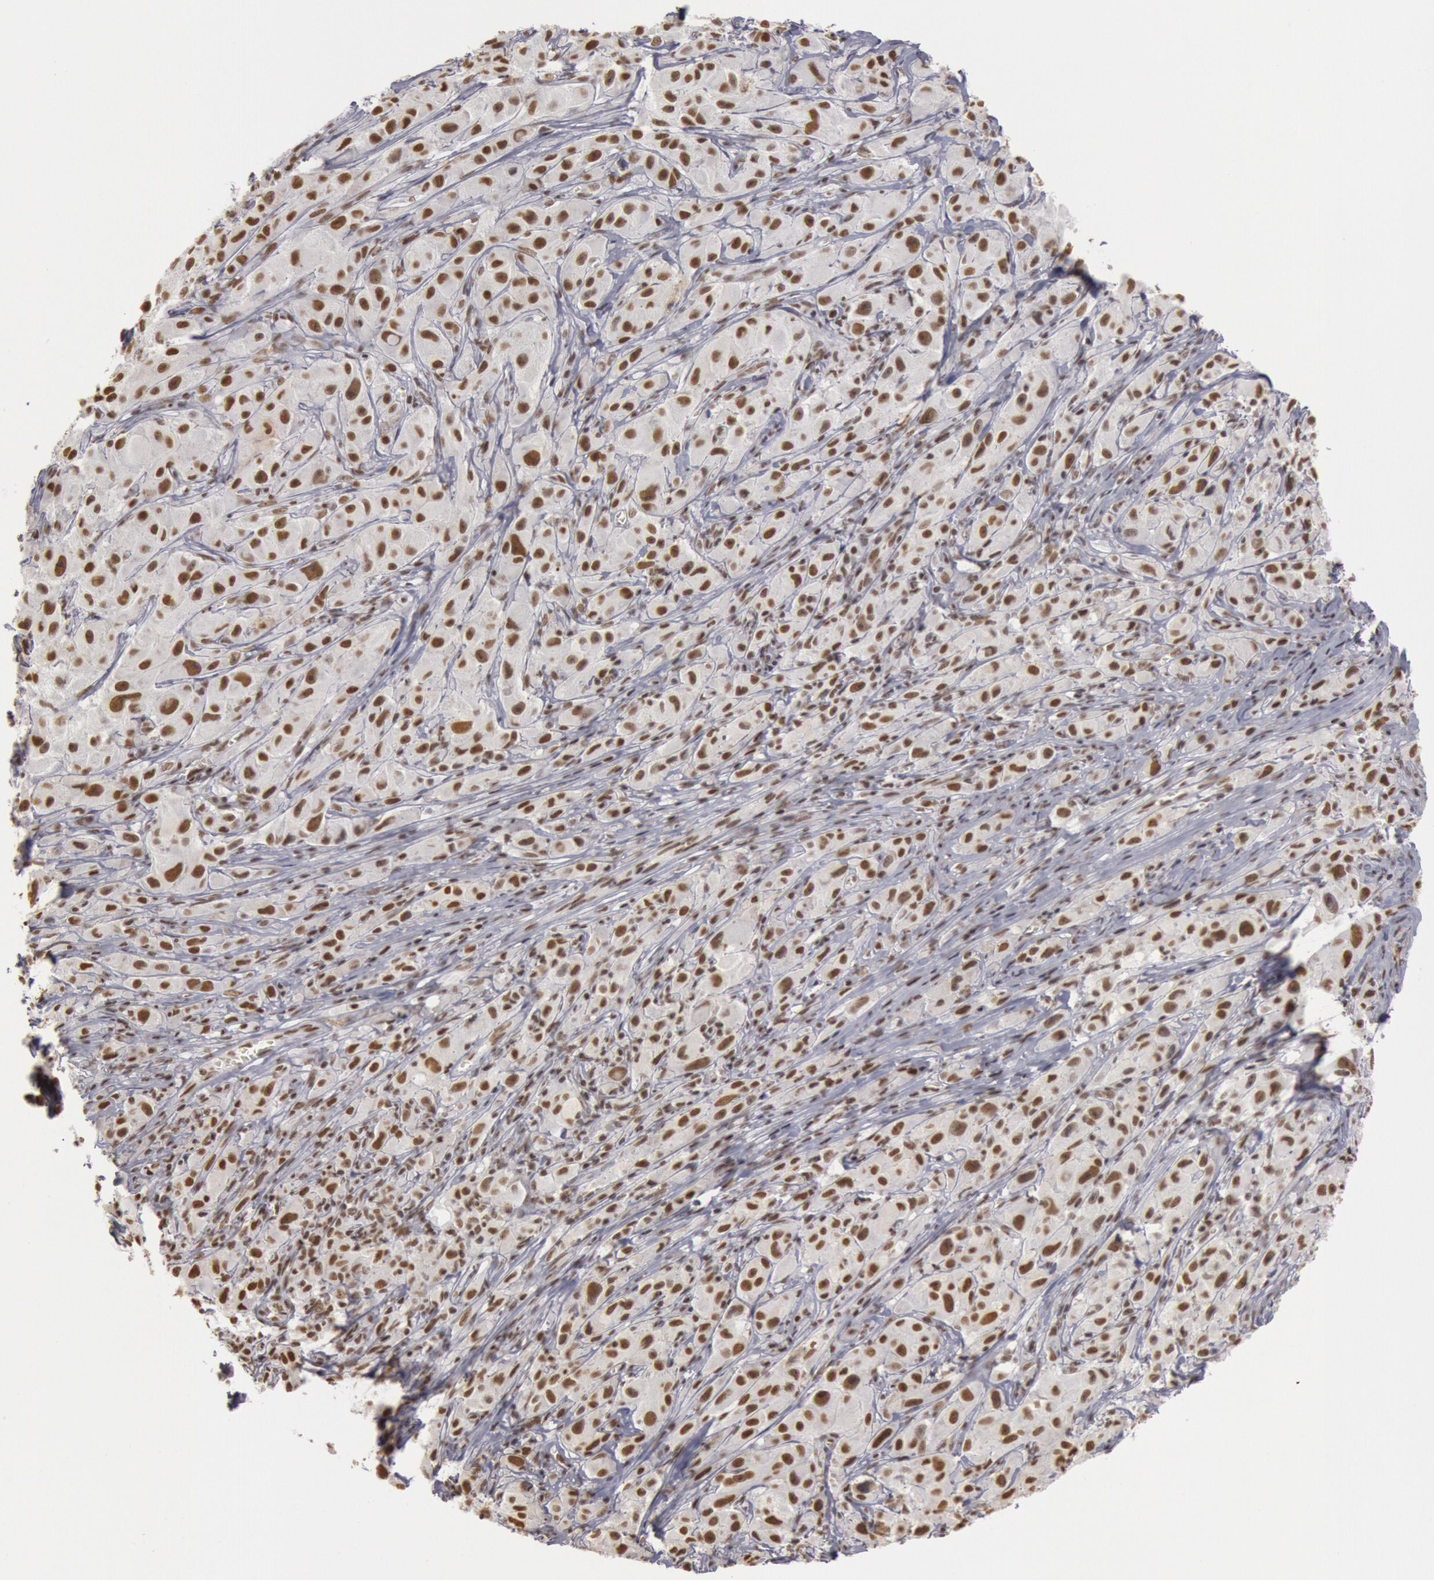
{"staining": {"intensity": "strong", "quantity": ">75%", "location": "nuclear"}, "tissue": "melanoma", "cell_type": "Tumor cells", "image_type": "cancer", "snomed": [{"axis": "morphology", "description": "Malignant melanoma, NOS"}, {"axis": "topography", "description": "Skin"}], "caption": "Immunohistochemistry (IHC) photomicrograph of neoplastic tissue: malignant melanoma stained using IHC demonstrates high levels of strong protein expression localized specifically in the nuclear of tumor cells, appearing as a nuclear brown color.", "gene": "ESS2", "patient": {"sex": "male", "age": 56}}